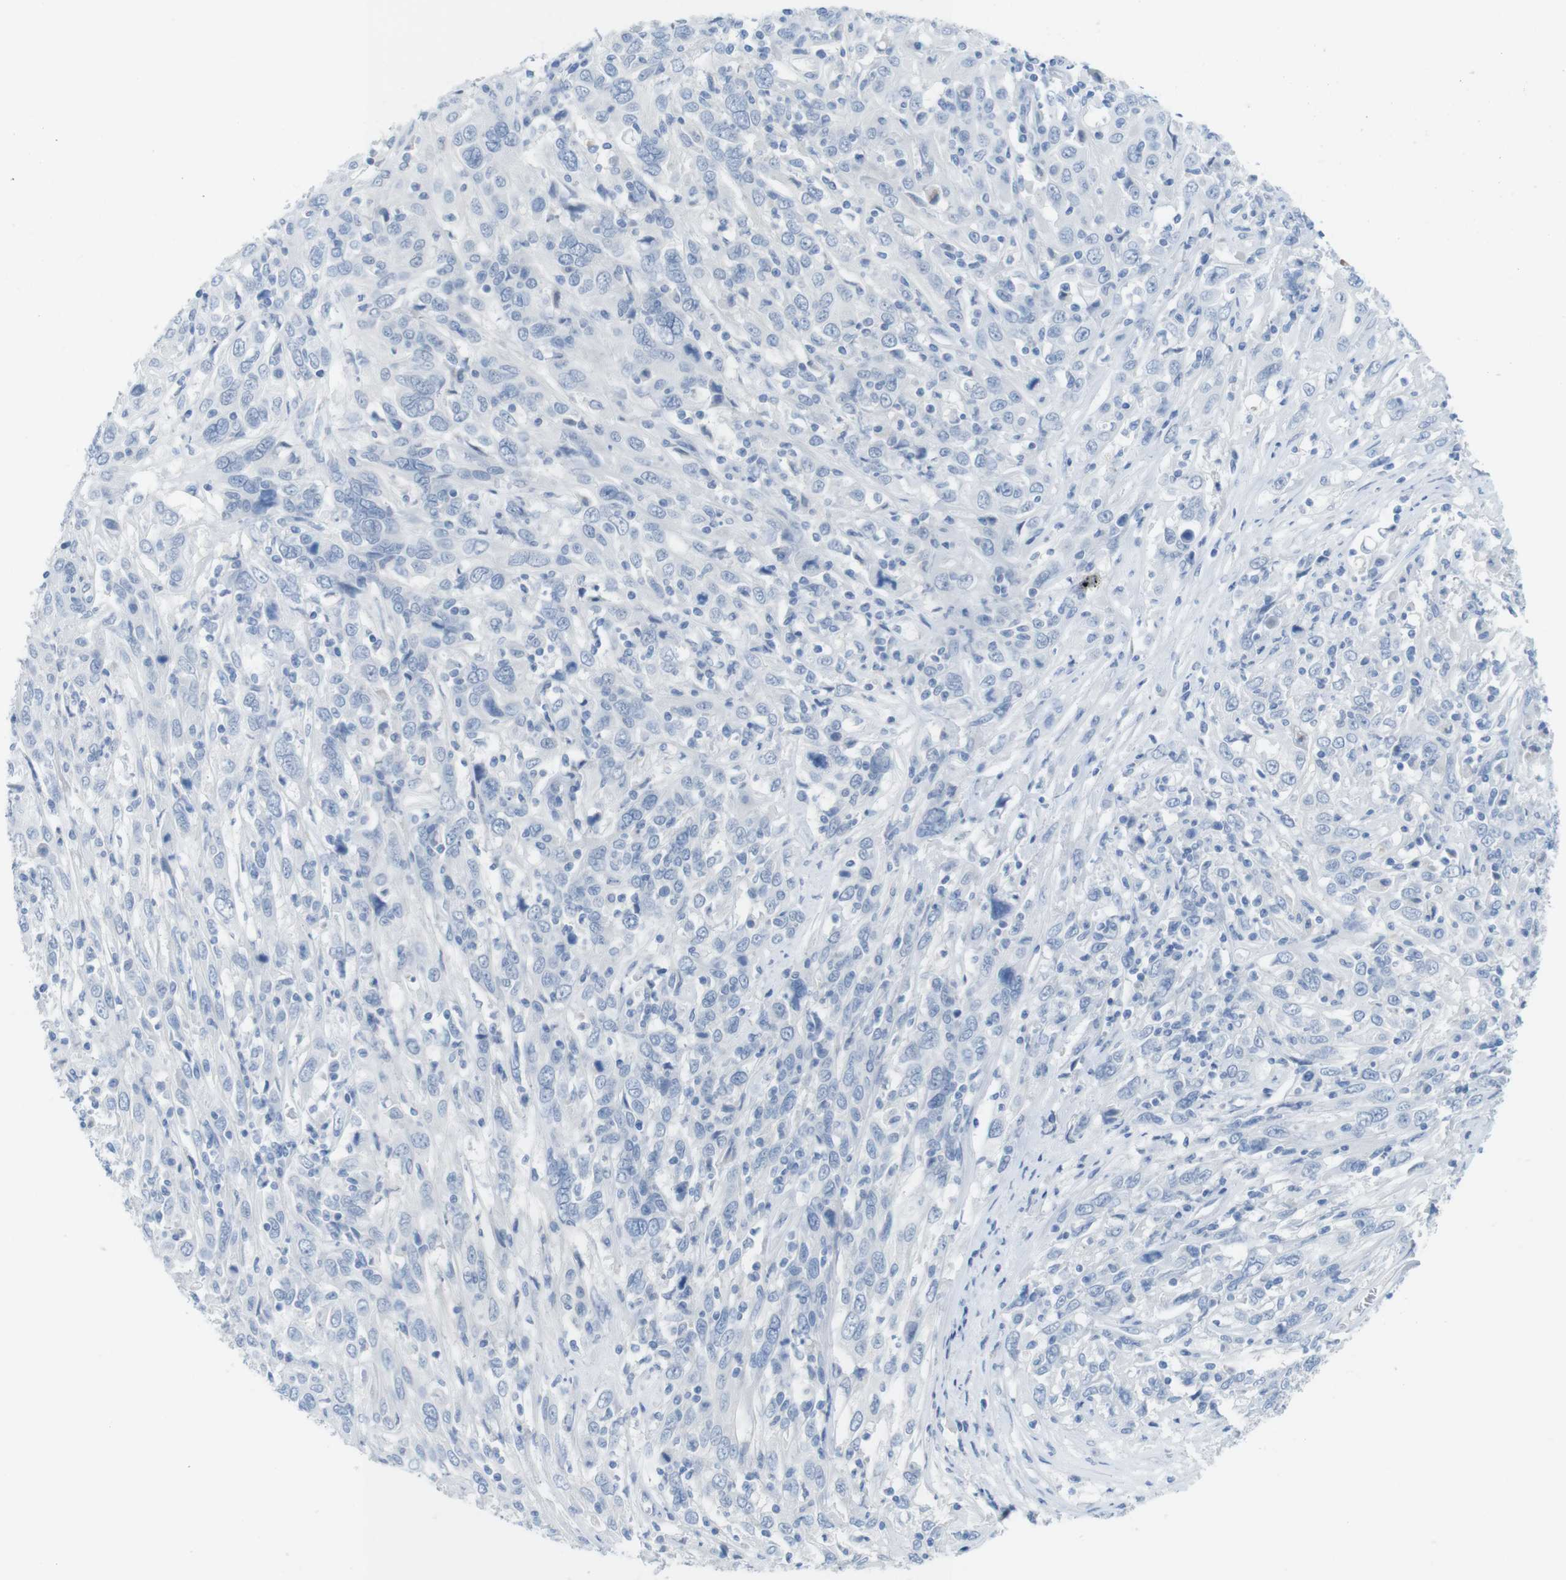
{"staining": {"intensity": "negative", "quantity": "none", "location": "none"}, "tissue": "cervical cancer", "cell_type": "Tumor cells", "image_type": "cancer", "snomed": [{"axis": "morphology", "description": "Squamous cell carcinoma, NOS"}, {"axis": "topography", "description": "Cervix"}], "caption": "DAB immunohistochemical staining of cervical cancer exhibits no significant expression in tumor cells.", "gene": "OPN1SW", "patient": {"sex": "female", "age": 46}}